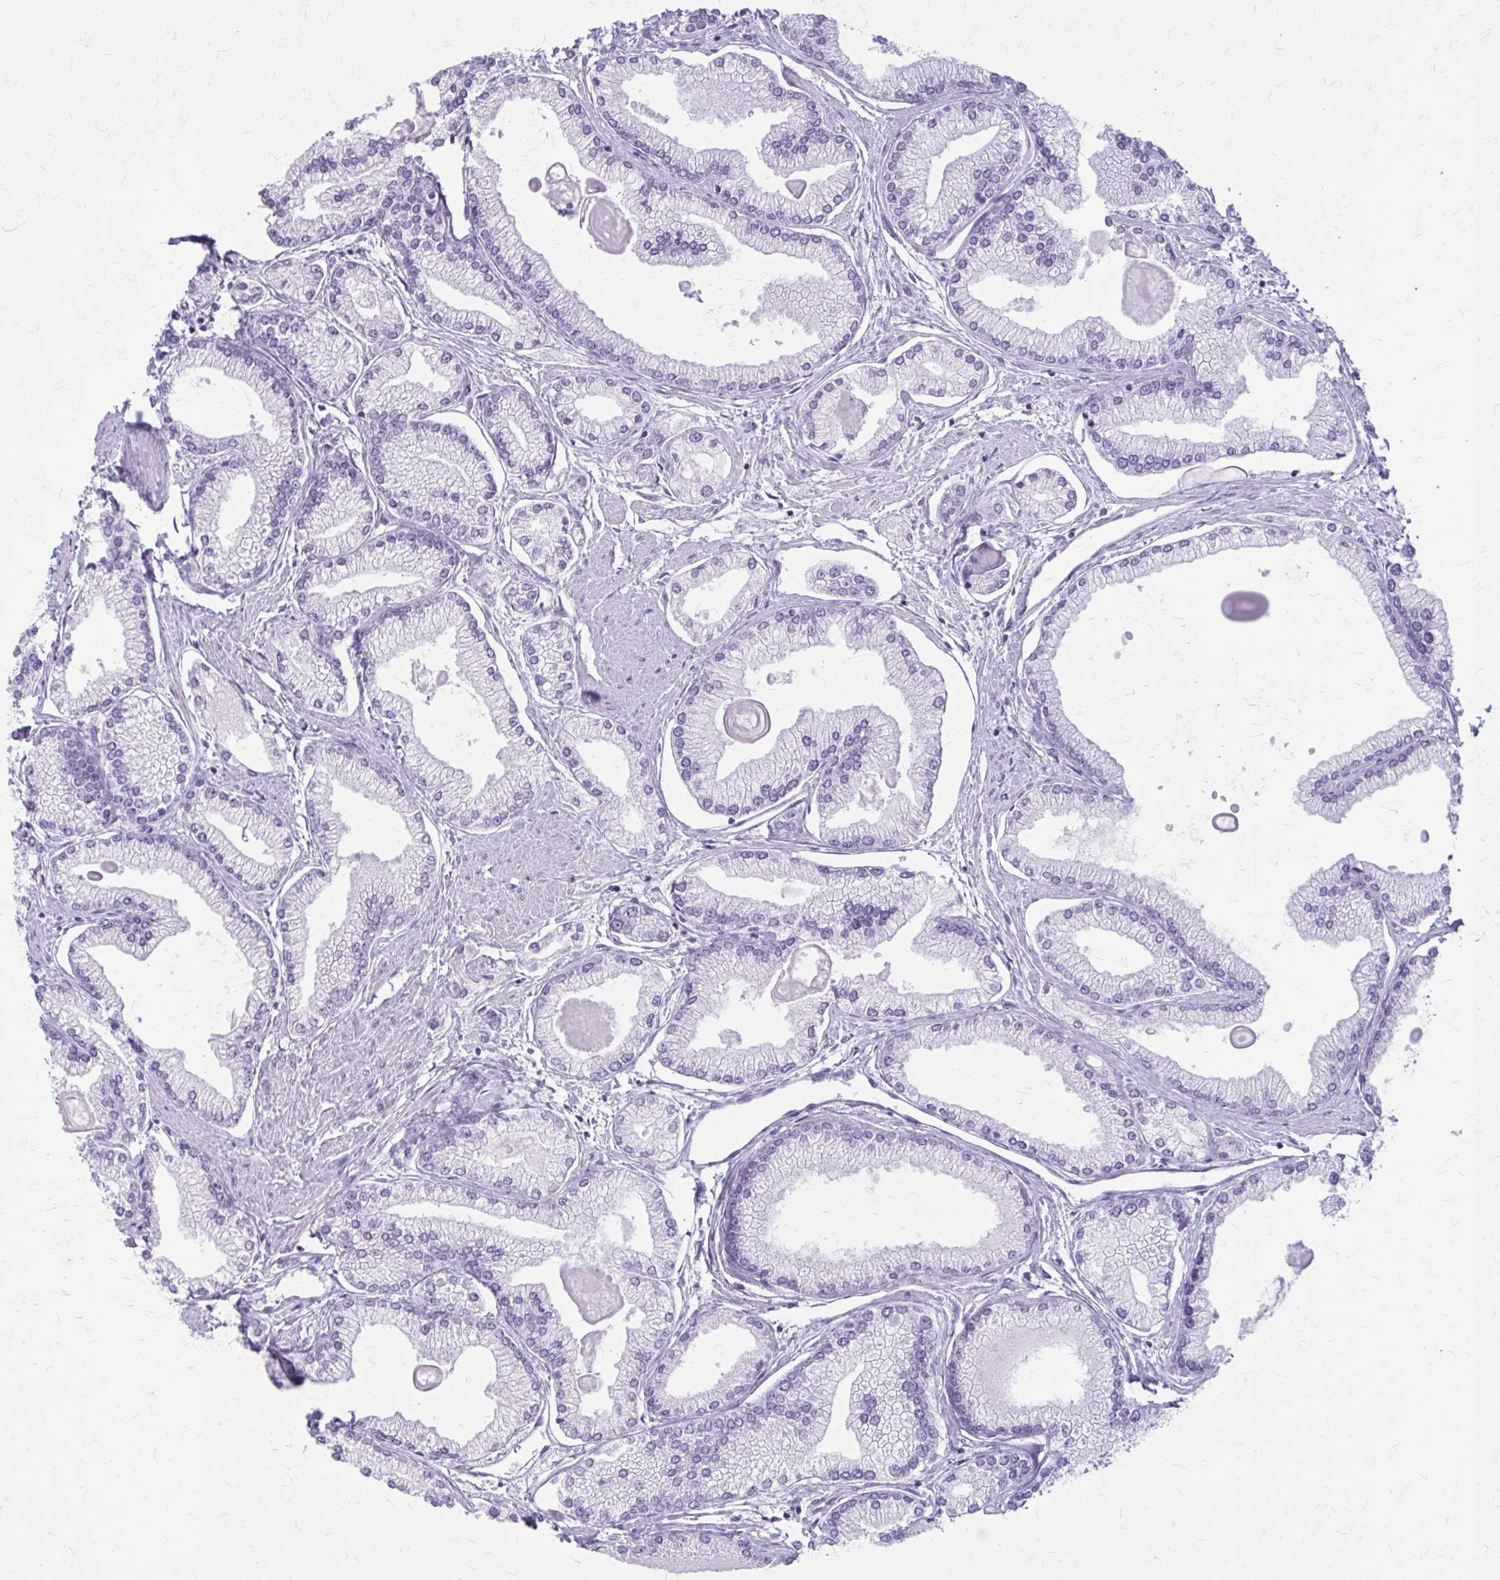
{"staining": {"intensity": "negative", "quantity": "none", "location": "none"}, "tissue": "prostate cancer", "cell_type": "Tumor cells", "image_type": "cancer", "snomed": [{"axis": "morphology", "description": "Adenocarcinoma, High grade"}, {"axis": "topography", "description": "Prostate"}], "caption": "DAB (3,3'-diaminobenzidine) immunohistochemical staining of human prostate cancer (adenocarcinoma (high-grade)) reveals no significant positivity in tumor cells.", "gene": "KRT5", "patient": {"sex": "male", "age": 68}}